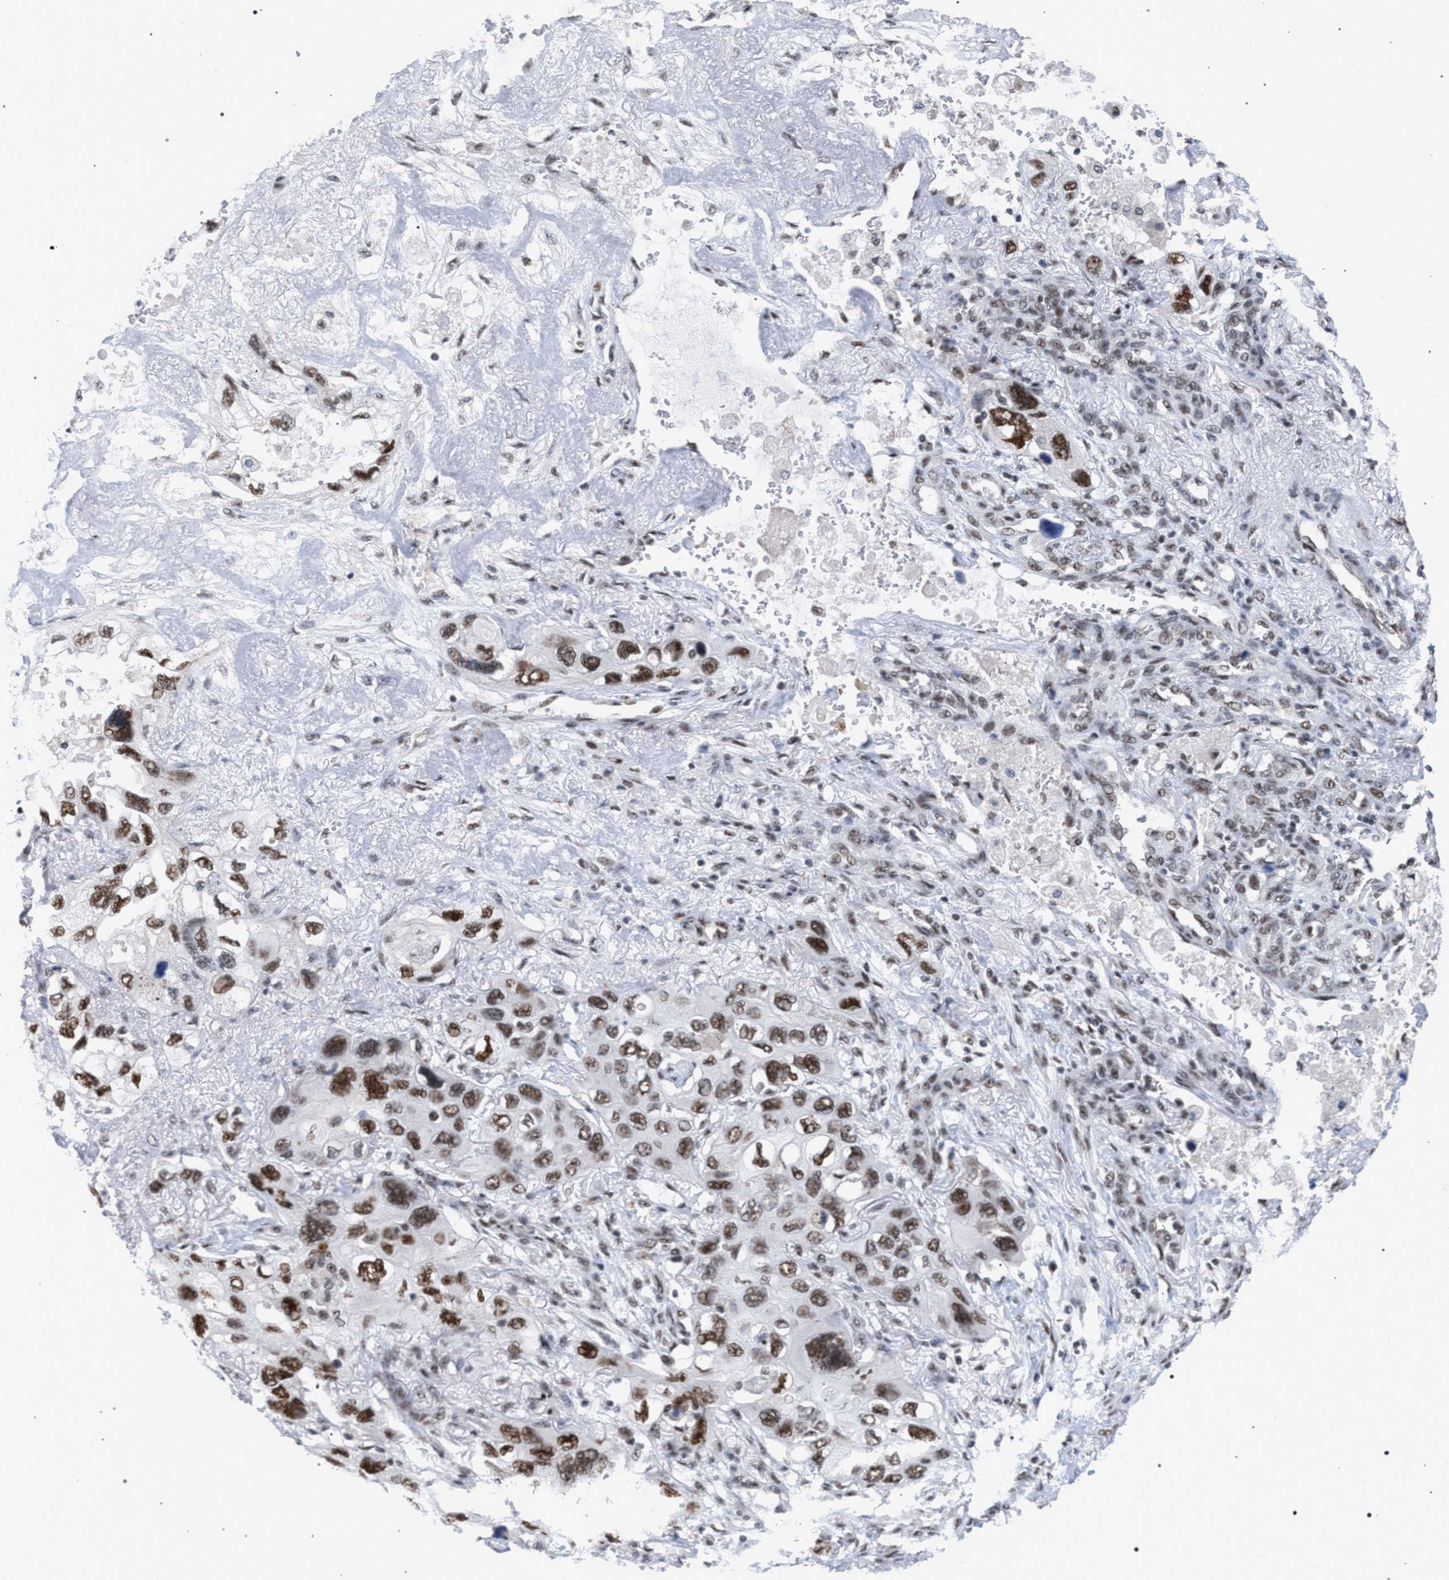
{"staining": {"intensity": "strong", "quantity": ">75%", "location": "nuclear"}, "tissue": "lung cancer", "cell_type": "Tumor cells", "image_type": "cancer", "snomed": [{"axis": "morphology", "description": "Squamous cell carcinoma, NOS"}, {"axis": "topography", "description": "Lung"}], "caption": "Approximately >75% of tumor cells in lung cancer (squamous cell carcinoma) show strong nuclear protein staining as visualized by brown immunohistochemical staining.", "gene": "SCAF4", "patient": {"sex": "female", "age": 73}}